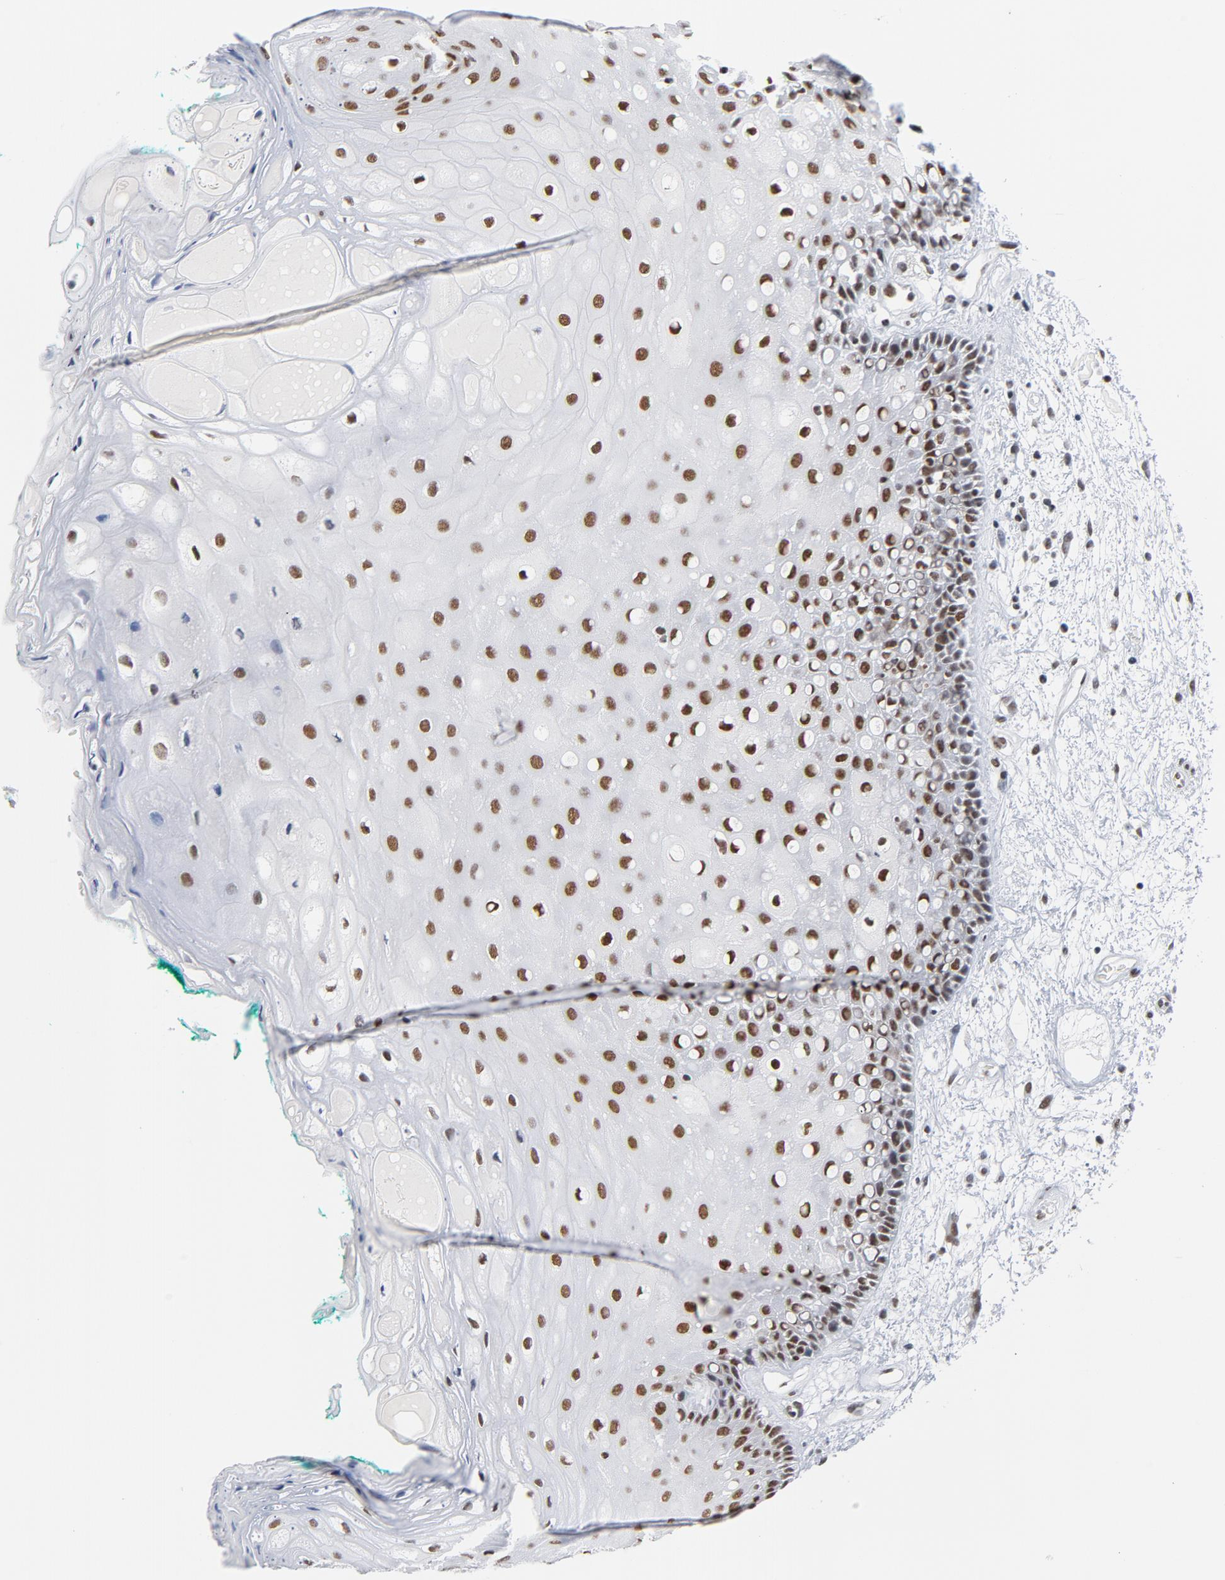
{"staining": {"intensity": "moderate", "quantity": ">75%", "location": "nuclear"}, "tissue": "oral mucosa", "cell_type": "Squamous epithelial cells", "image_type": "normal", "snomed": [{"axis": "morphology", "description": "Normal tissue, NOS"}, {"axis": "morphology", "description": "Squamous cell carcinoma, NOS"}, {"axis": "topography", "description": "Skeletal muscle"}, {"axis": "topography", "description": "Oral tissue"}, {"axis": "topography", "description": "Head-Neck"}], "caption": "Squamous epithelial cells display medium levels of moderate nuclear staining in about >75% of cells in benign oral mucosa. The staining was performed using DAB to visualize the protein expression in brown, while the nuclei were stained in blue with hematoxylin (Magnification: 20x).", "gene": "CSTF2", "patient": {"sex": "female", "age": 84}}